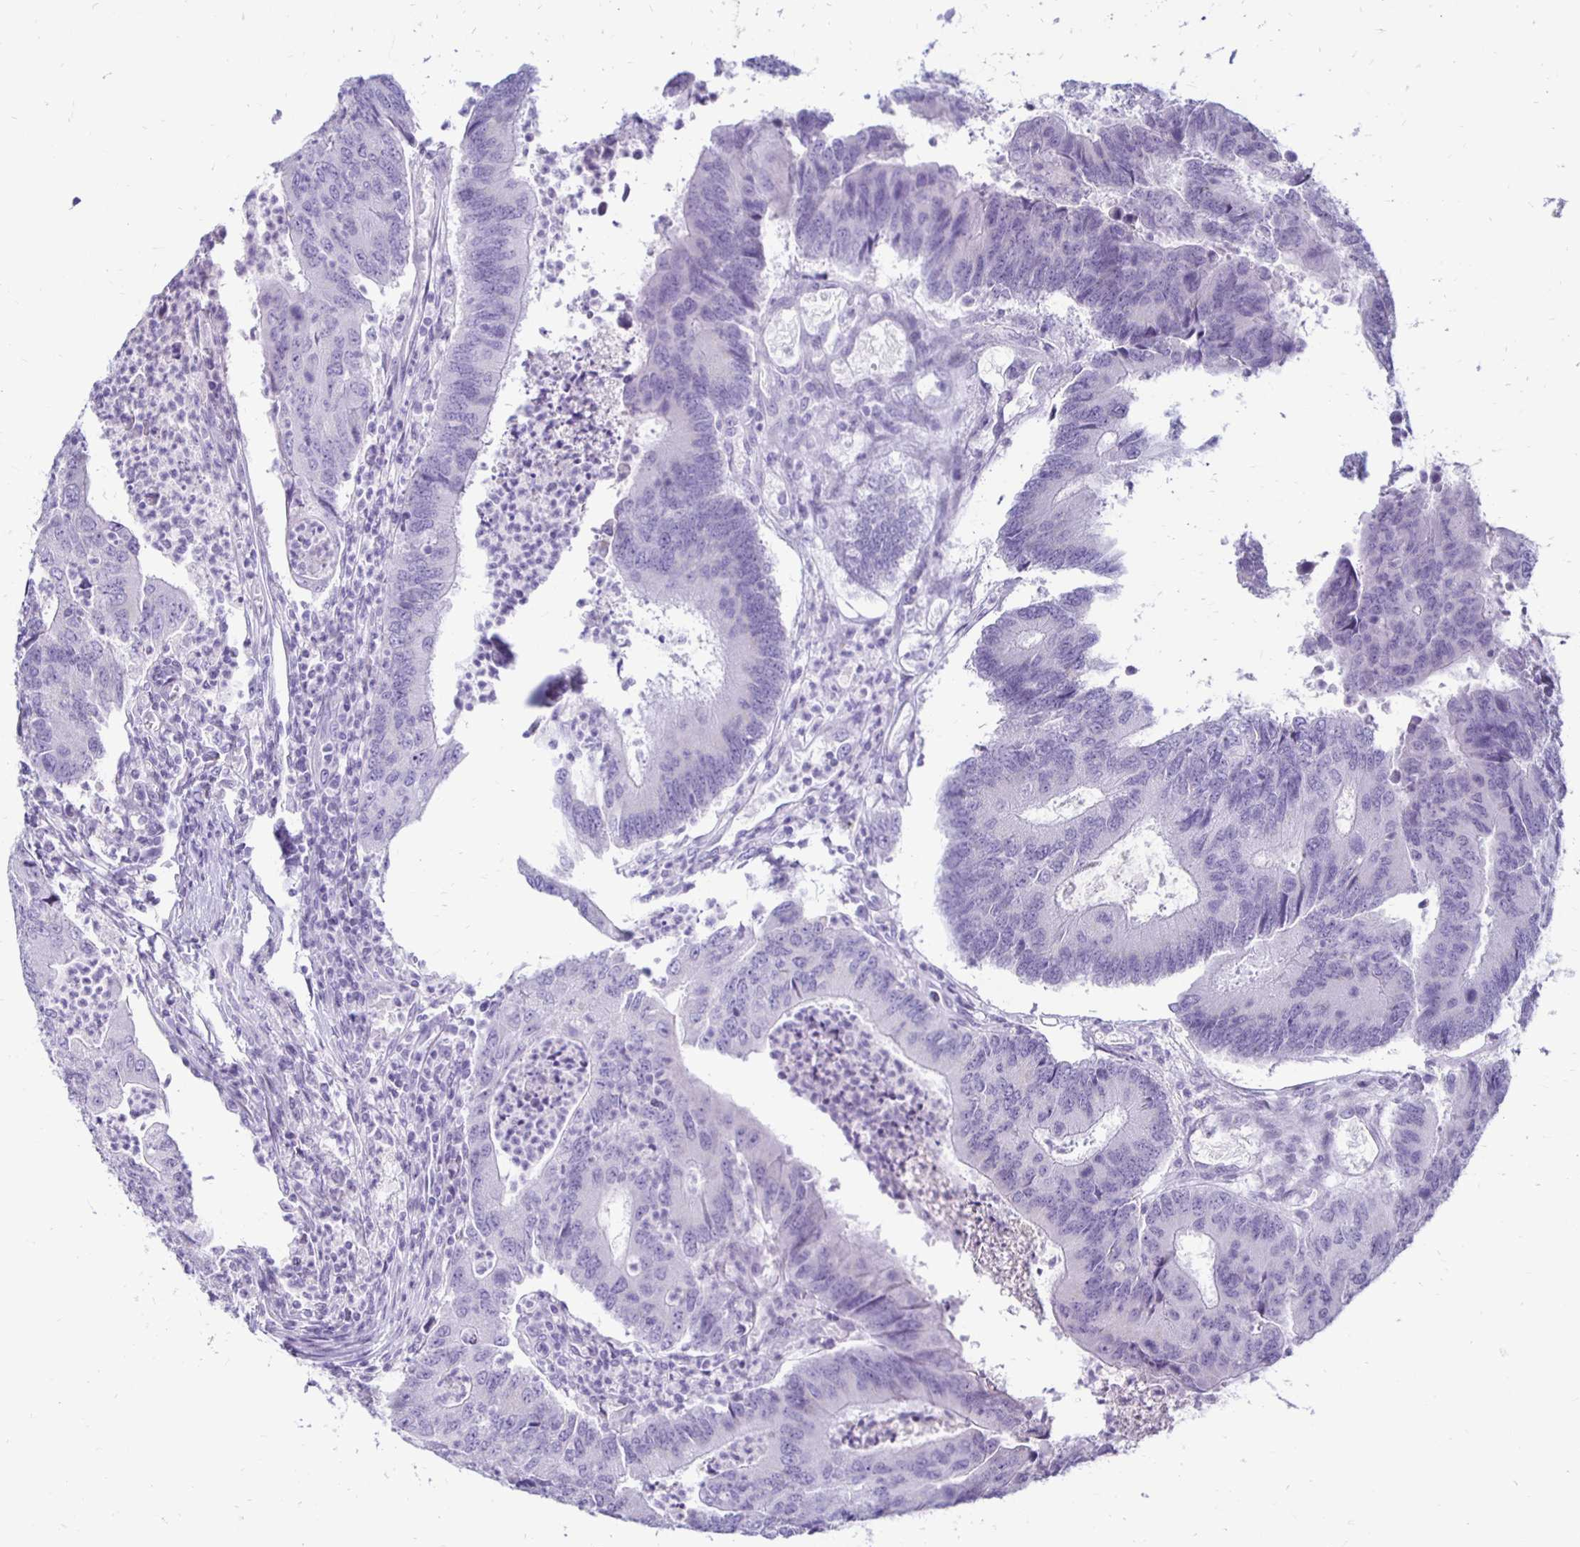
{"staining": {"intensity": "negative", "quantity": "none", "location": "none"}, "tissue": "colorectal cancer", "cell_type": "Tumor cells", "image_type": "cancer", "snomed": [{"axis": "morphology", "description": "Adenocarcinoma, NOS"}, {"axis": "topography", "description": "Colon"}], "caption": "An image of colorectal cancer (adenocarcinoma) stained for a protein reveals no brown staining in tumor cells.", "gene": "RYR1", "patient": {"sex": "female", "age": 67}}